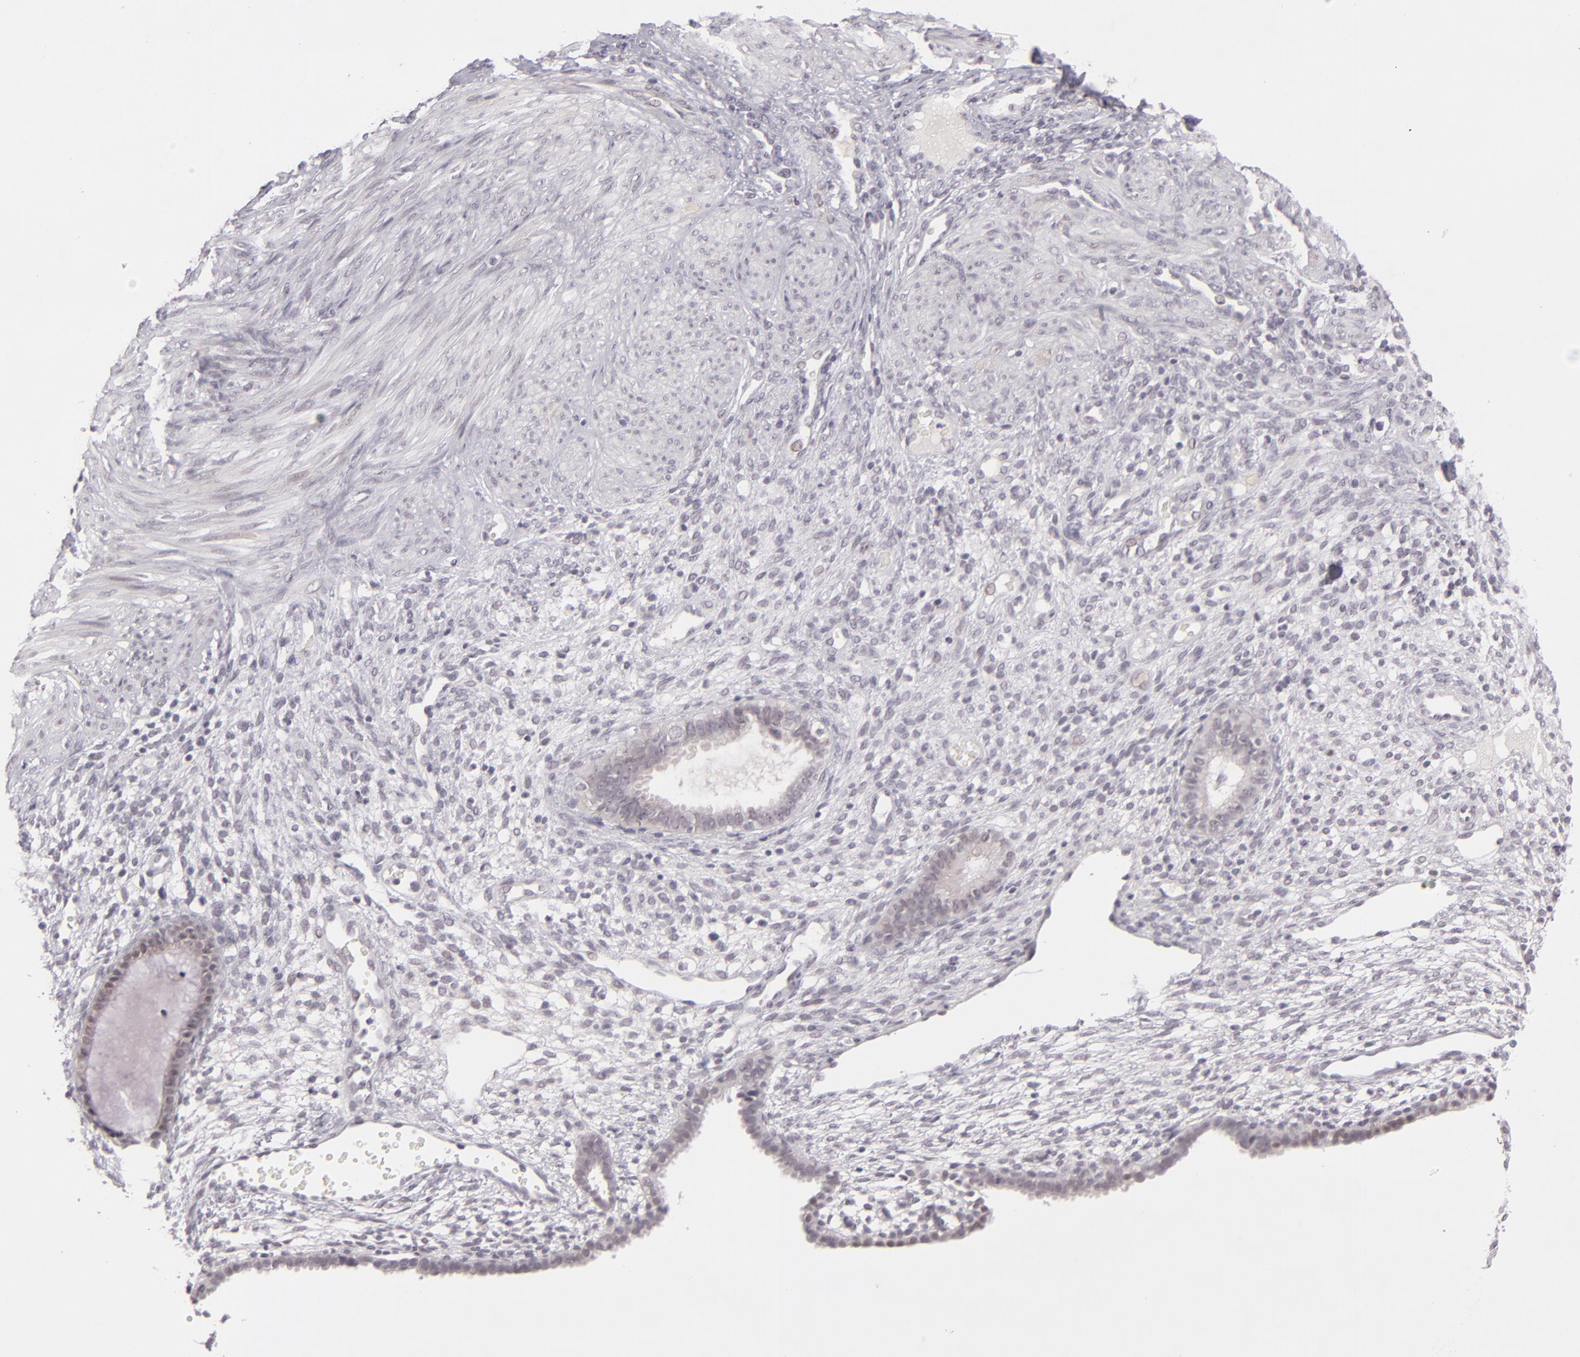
{"staining": {"intensity": "negative", "quantity": "none", "location": "none"}, "tissue": "endometrium", "cell_type": "Cells in endometrial stroma", "image_type": "normal", "snomed": [{"axis": "morphology", "description": "Normal tissue, NOS"}, {"axis": "topography", "description": "Endometrium"}], "caption": "Immunohistochemical staining of unremarkable endometrium reveals no significant positivity in cells in endometrial stroma. (Stains: DAB immunohistochemistry with hematoxylin counter stain, Microscopy: brightfield microscopy at high magnification).", "gene": "ZNF205", "patient": {"sex": "female", "age": 72}}